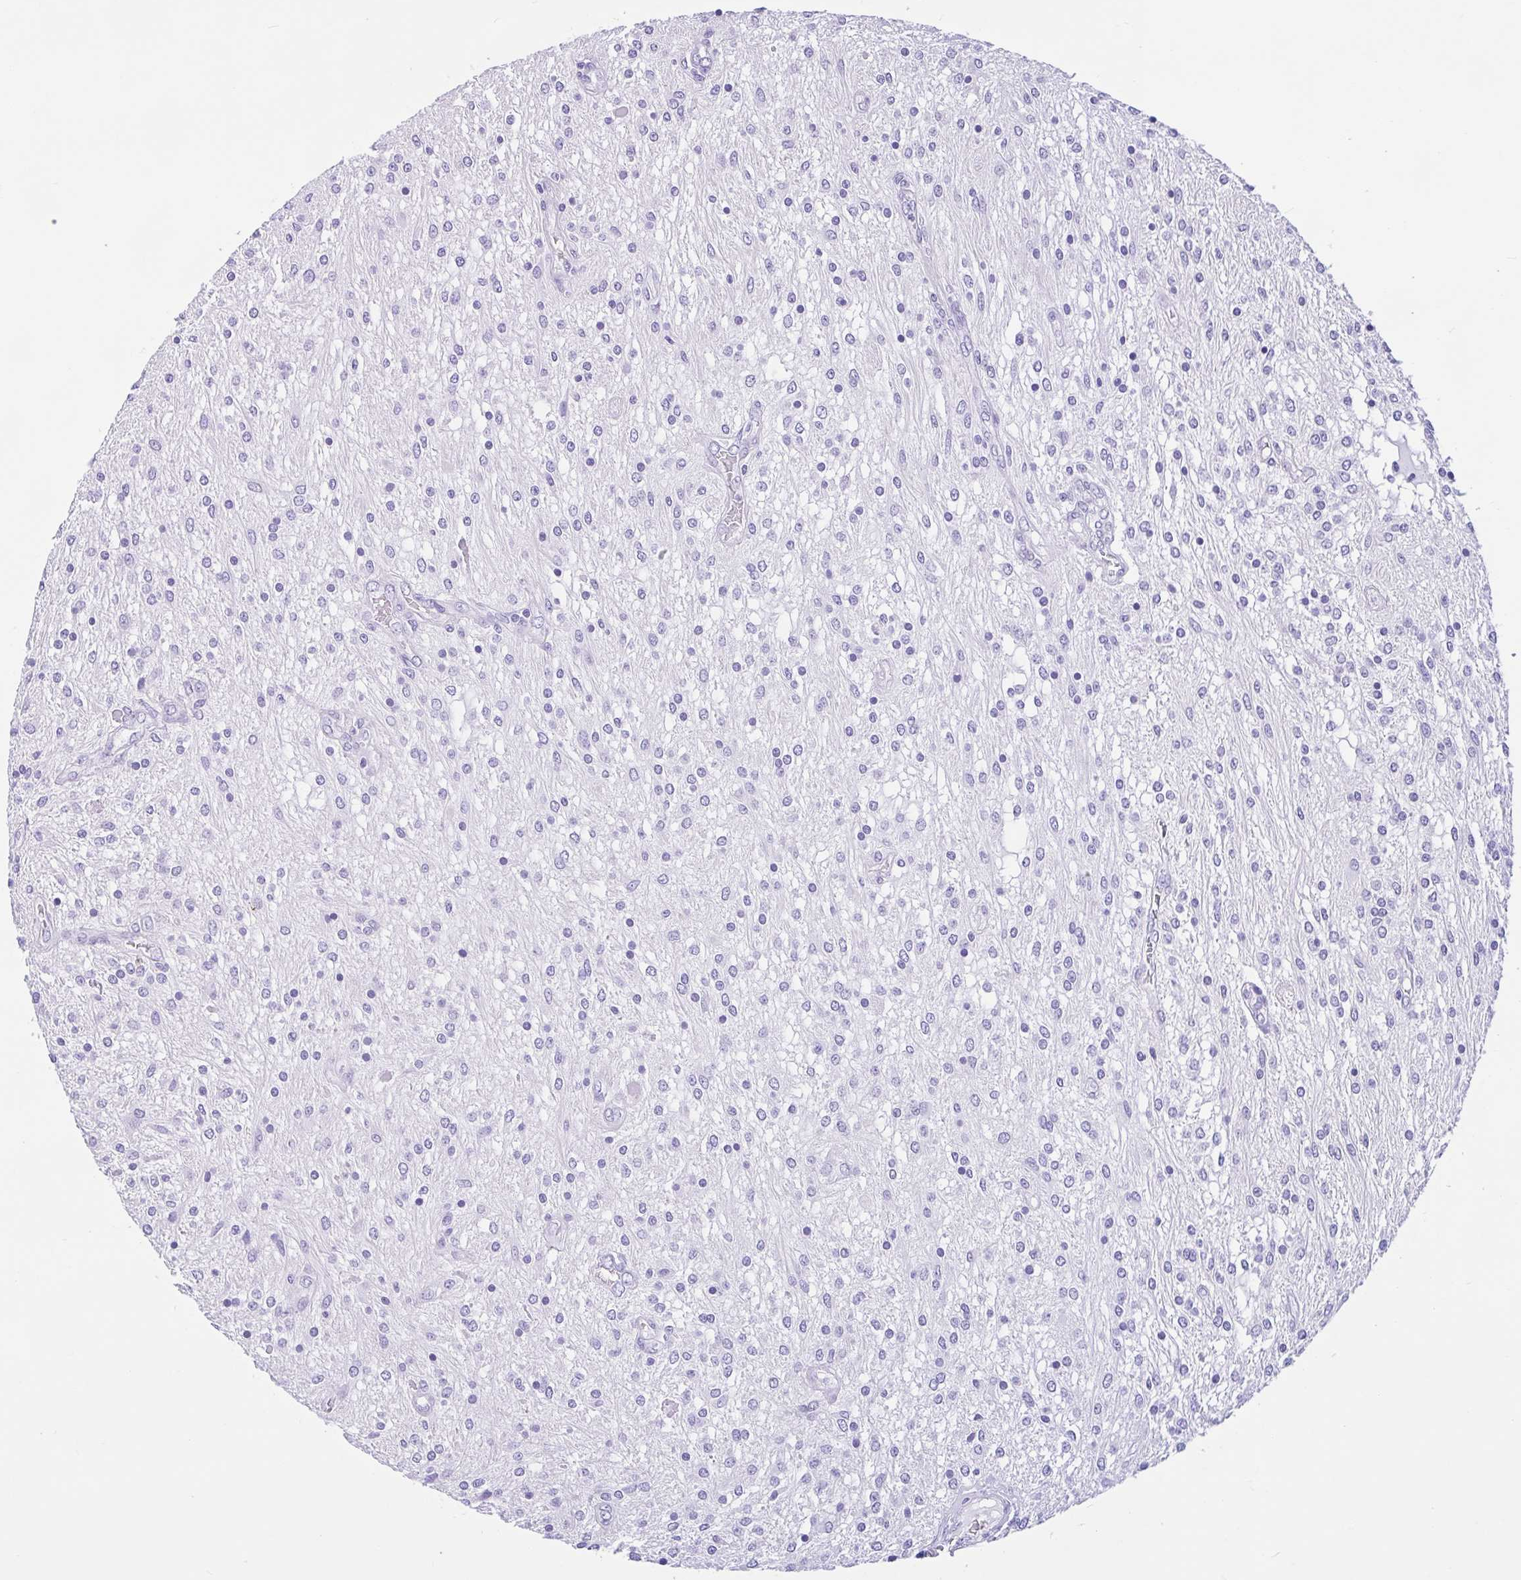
{"staining": {"intensity": "negative", "quantity": "none", "location": "none"}, "tissue": "glioma", "cell_type": "Tumor cells", "image_type": "cancer", "snomed": [{"axis": "morphology", "description": "Glioma, malignant, Low grade"}, {"axis": "topography", "description": "Cerebellum"}], "caption": "Micrograph shows no significant protein expression in tumor cells of glioma.", "gene": "IAPP", "patient": {"sex": "female", "age": 14}}